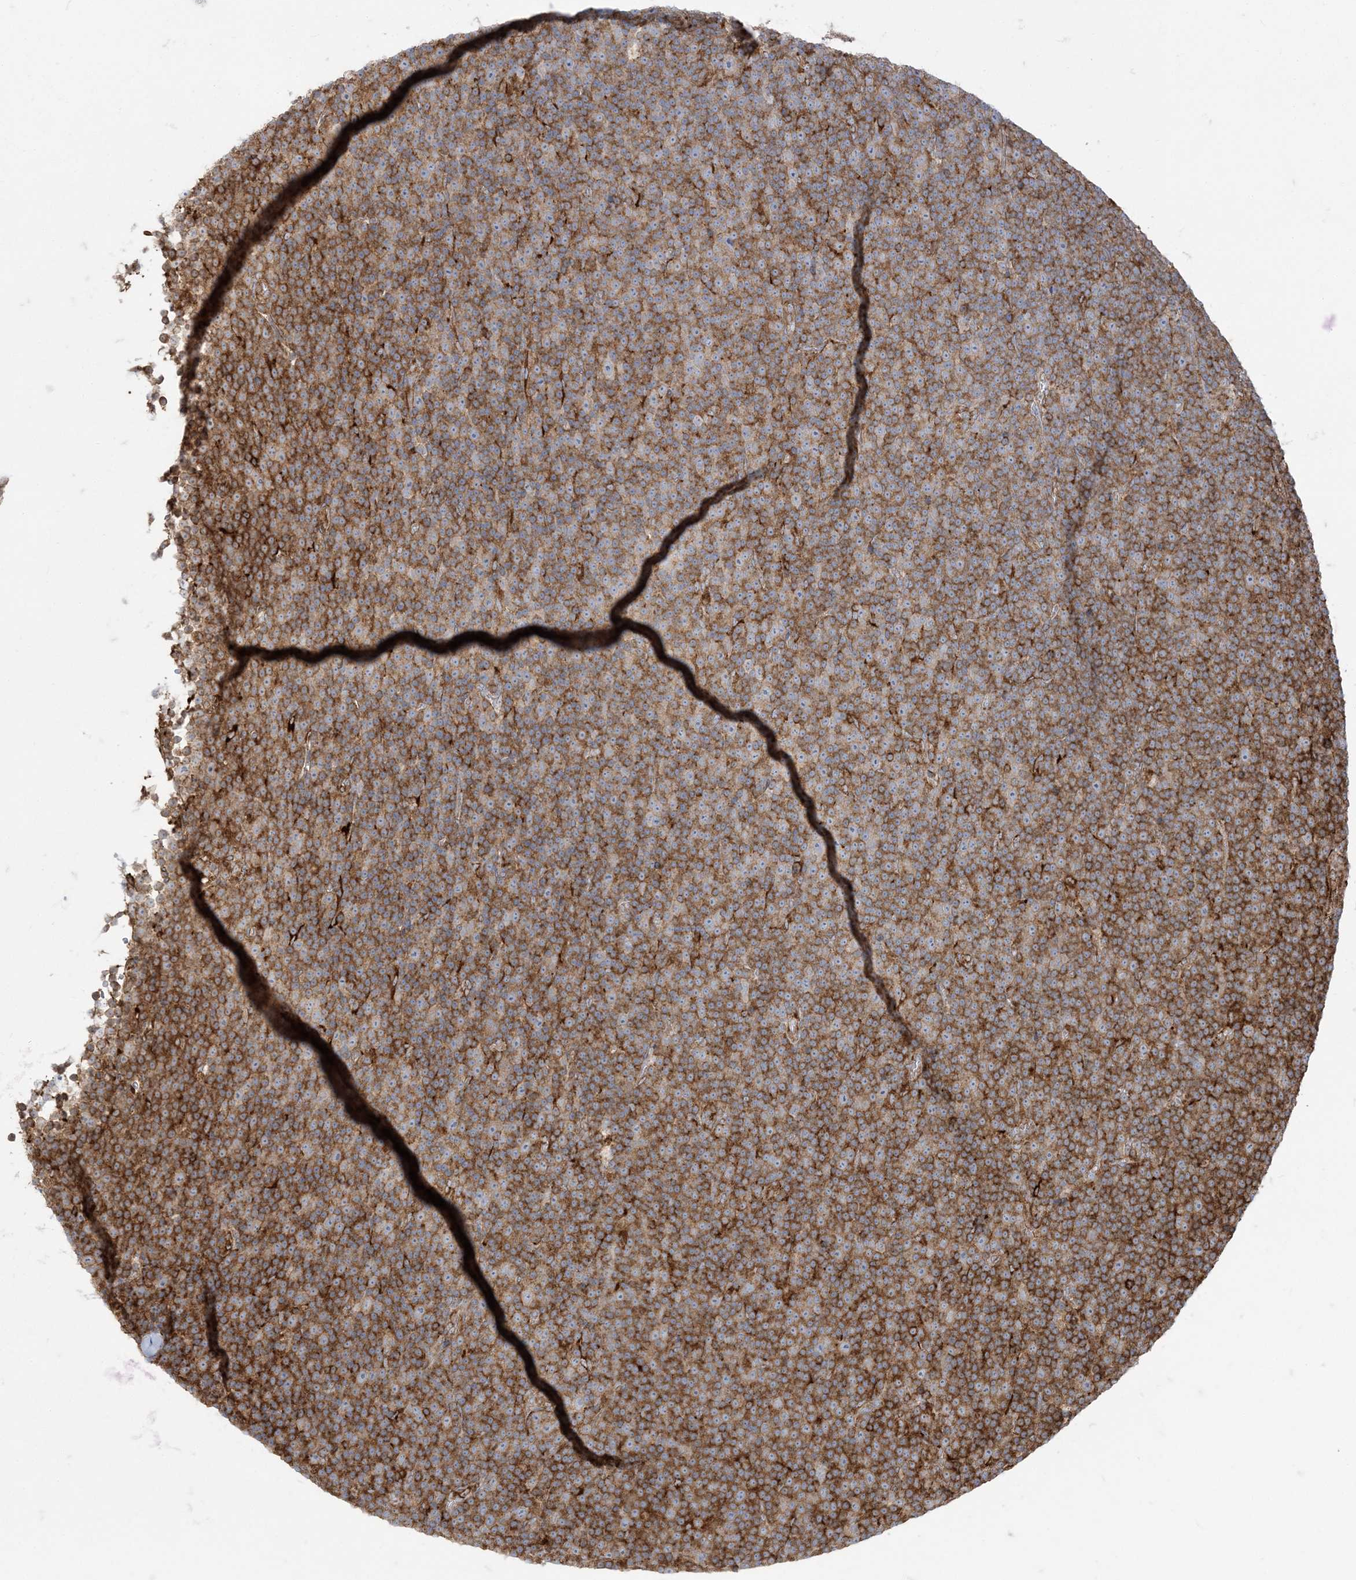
{"staining": {"intensity": "weak", "quantity": ">75%", "location": "cytoplasmic/membranous"}, "tissue": "lymphoma", "cell_type": "Tumor cells", "image_type": "cancer", "snomed": [{"axis": "morphology", "description": "Malignant lymphoma, non-Hodgkin's type, Low grade"}, {"axis": "topography", "description": "Lymph node"}], "caption": "Immunohistochemistry histopathology image of human low-grade malignant lymphoma, non-Hodgkin's type stained for a protein (brown), which exhibits low levels of weak cytoplasmic/membranous positivity in approximately >75% of tumor cells.", "gene": "DERL3", "patient": {"sex": "female", "age": 67}}